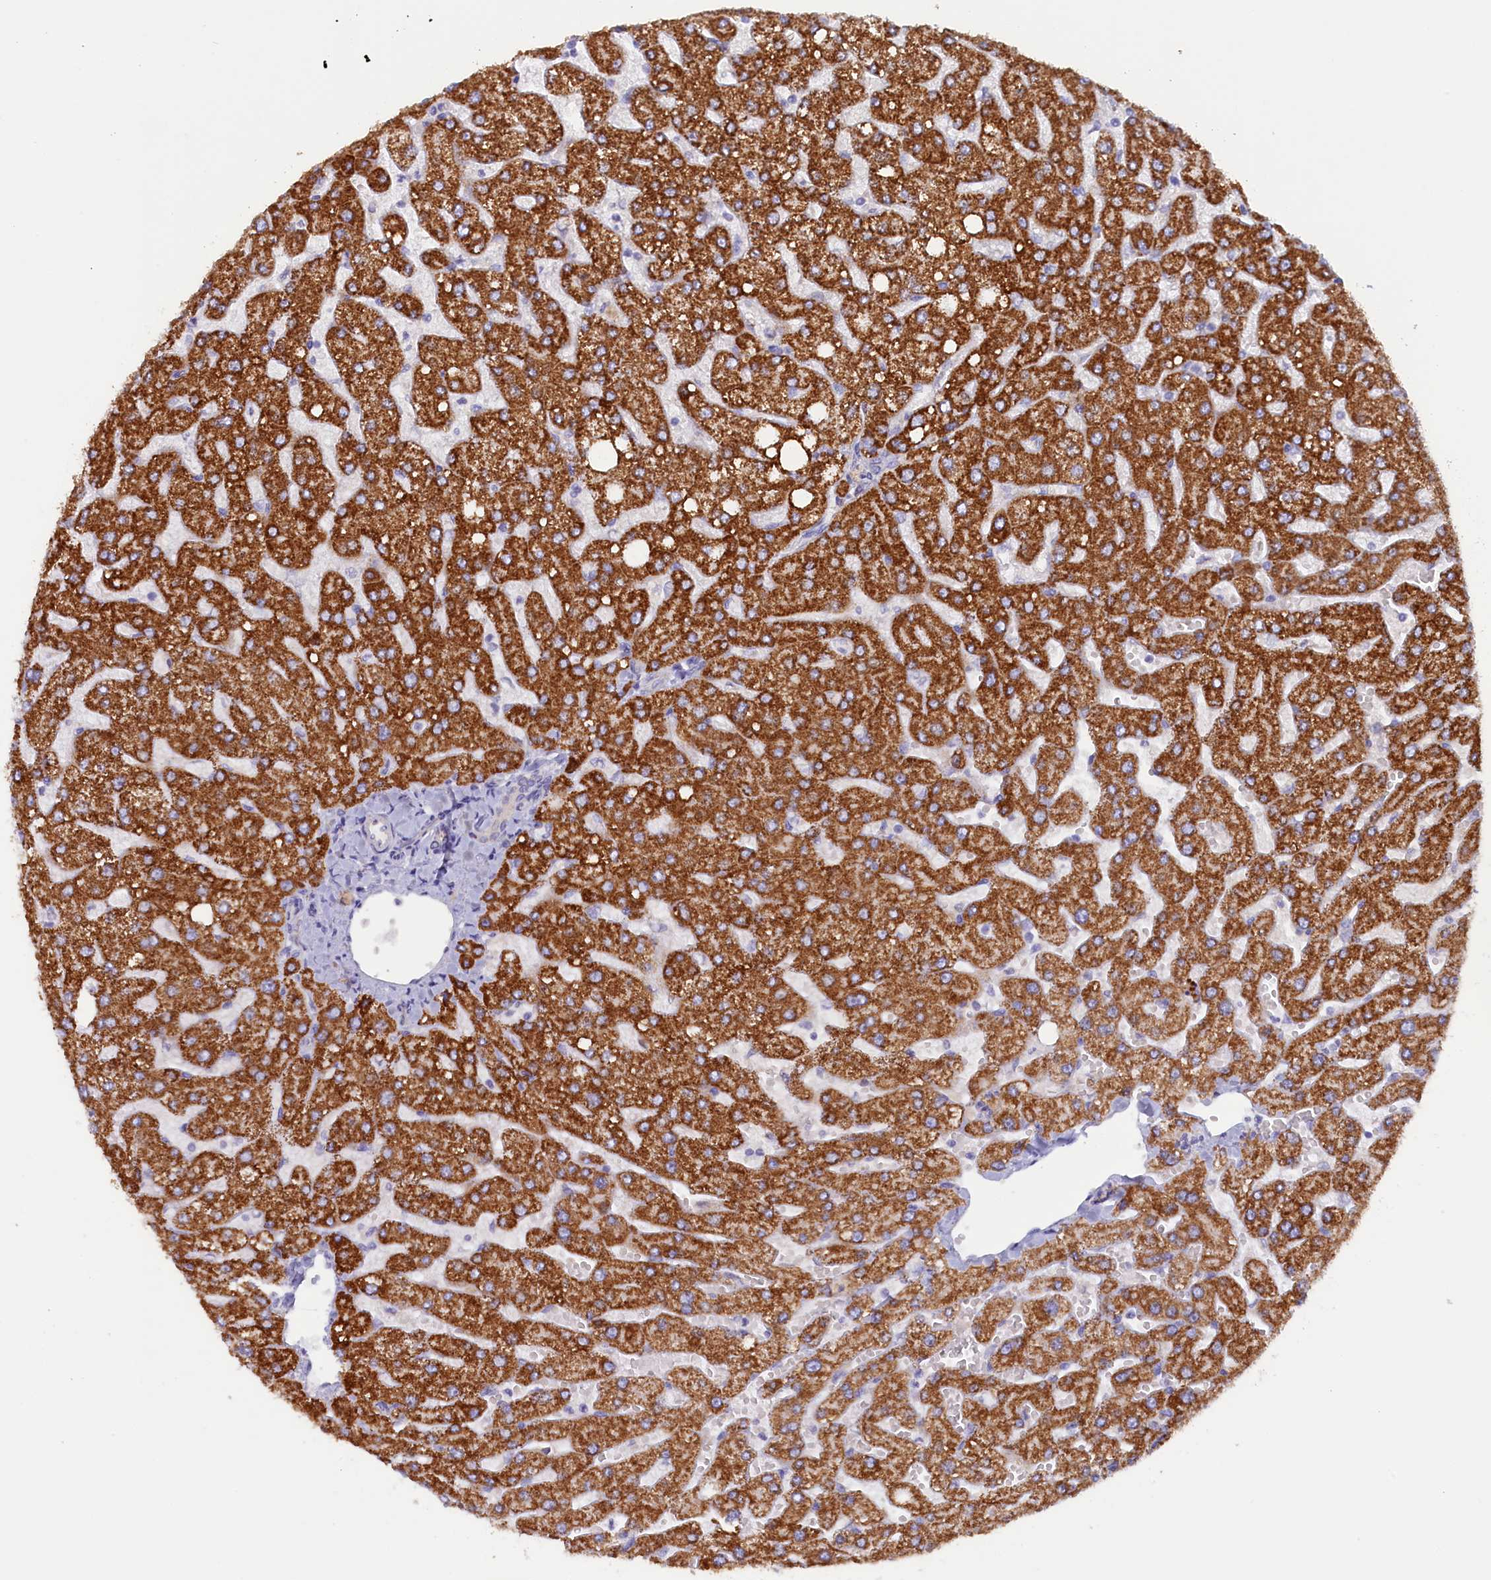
{"staining": {"intensity": "negative", "quantity": "none", "location": "none"}, "tissue": "liver", "cell_type": "Cholangiocytes", "image_type": "normal", "snomed": [{"axis": "morphology", "description": "Normal tissue, NOS"}, {"axis": "topography", "description": "Liver"}], "caption": "Cholangiocytes show no significant positivity in benign liver. (DAB IHC visualized using brightfield microscopy, high magnification).", "gene": "ZSWIM4", "patient": {"sex": "male", "age": 55}}